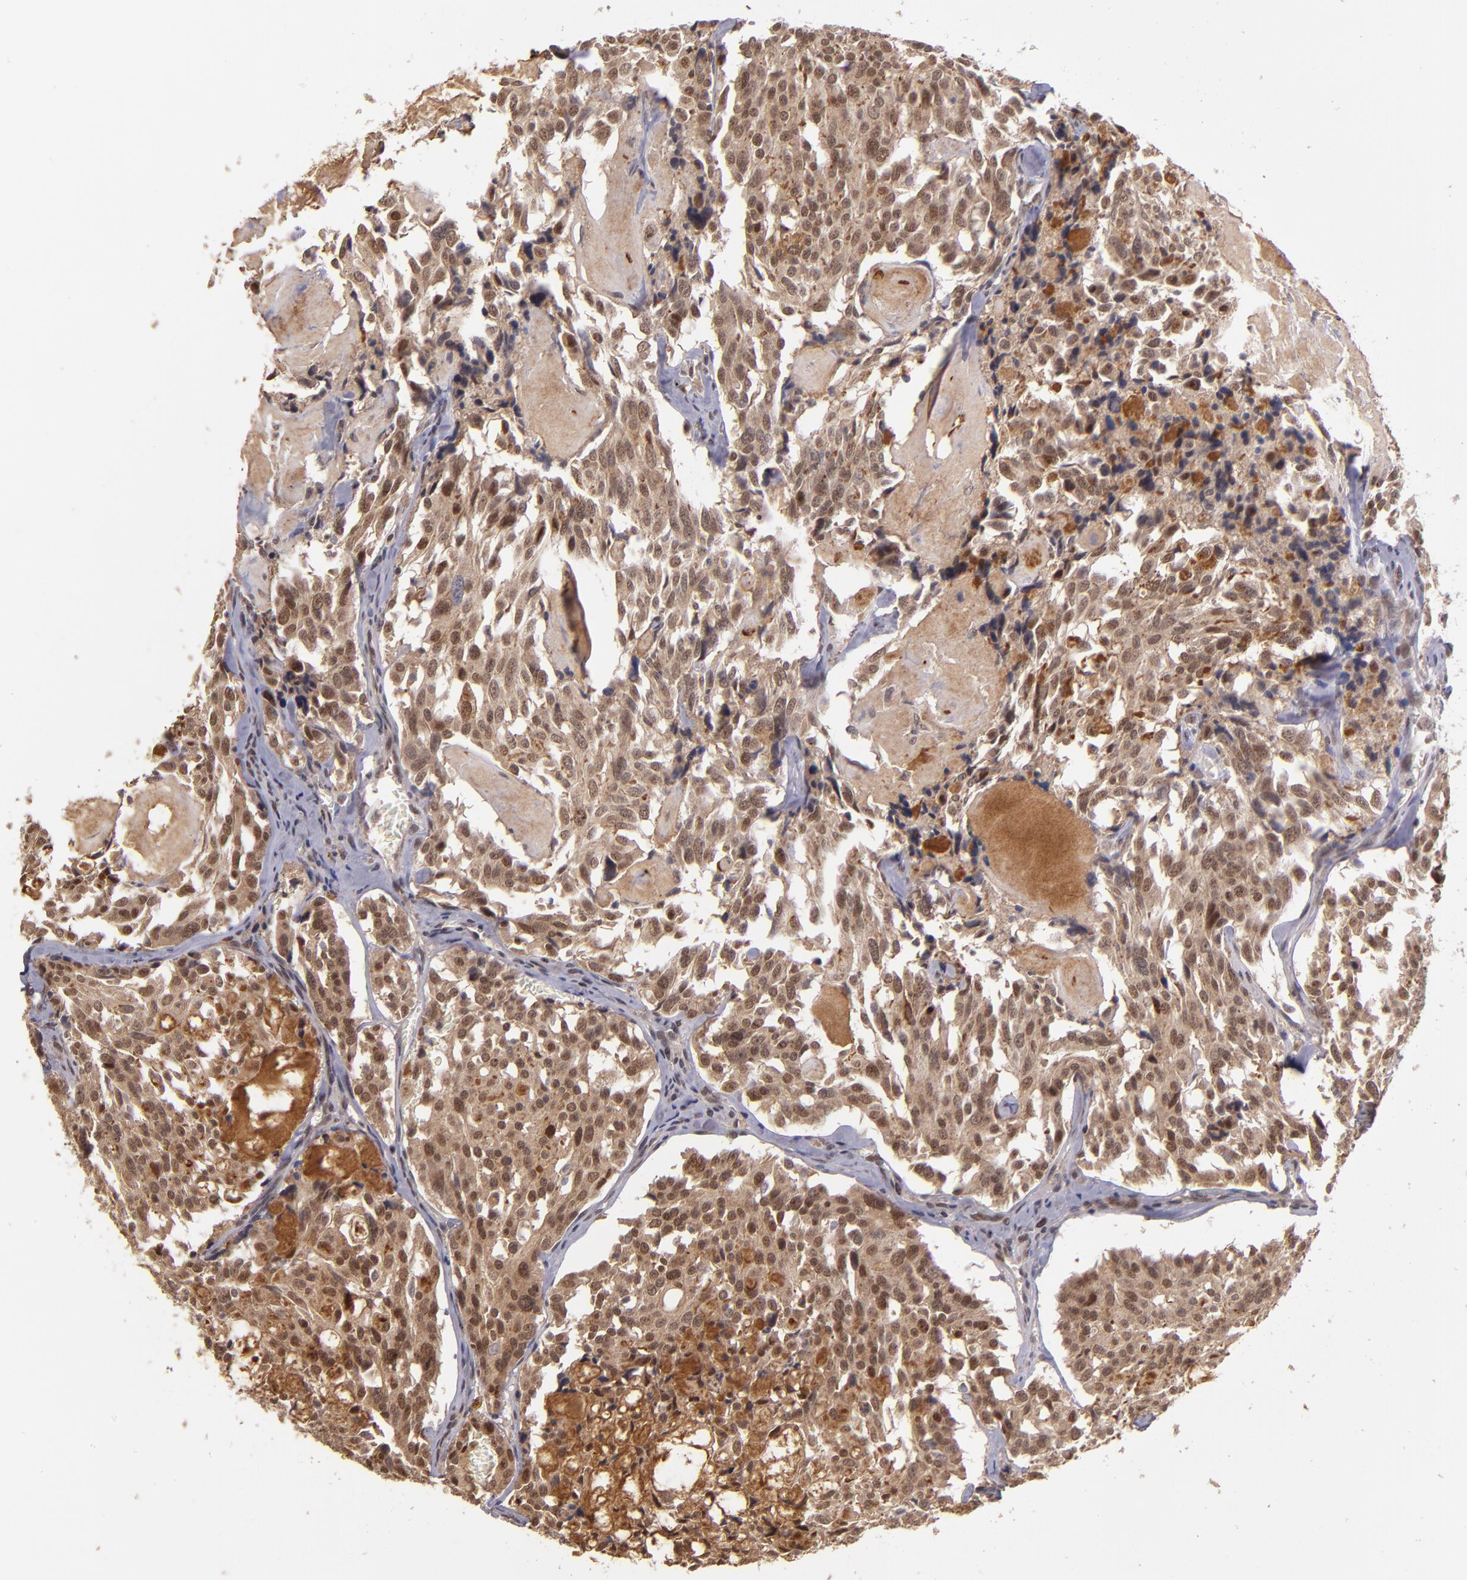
{"staining": {"intensity": "moderate", "quantity": ">75%", "location": "cytoplasmic/membranous,nuclear"}, "tissue": "thyroid cancer", "cell_type": "Tumor cells", "image_type": "cancer", "snomed": [{"axis": "morphology", "description": "Carcinoma, NOS"}, {"axis": "morphology", "description": "Carcinoid, malignant, NOS"}, {"axis": "topography", "description": "Thyroid gland"}], "caption": "A brown stain highlights moderate cytoplasmic/membranous and nuclear expression of a protein in carcinoma (thyroid) tumor cells. (DAB (3,3'-diaminobenzidine) = brown stain, brightfield microscopy at high magnification).", "gene": "ABHD12B", "patient": {"sex": "male", "age": 33}}